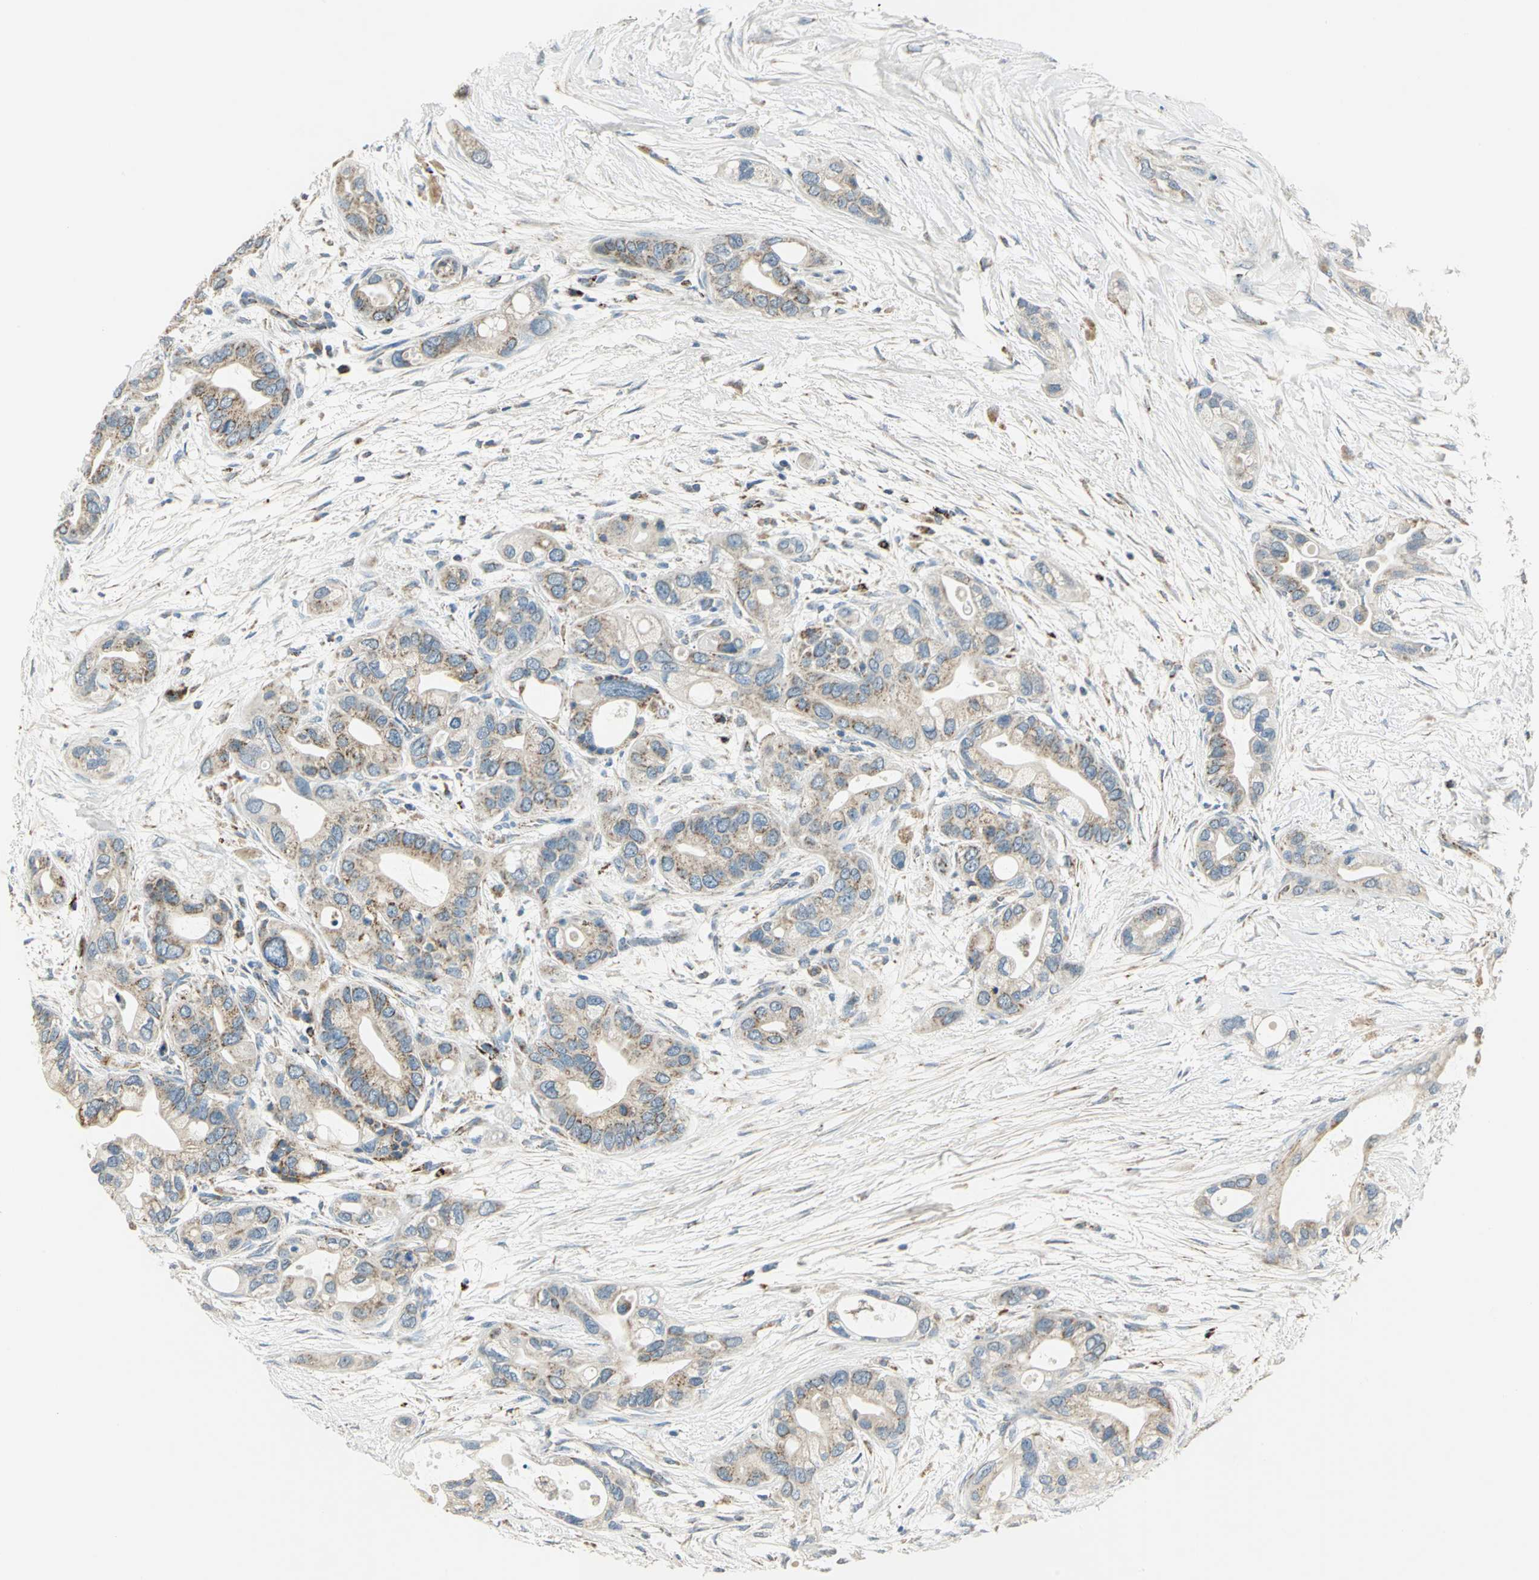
{"staining": {"intensity": "moderate", "quantity": ">75%", "location": "cytoplasmic/membranous"}, "tissue": "pancreatic cancer", "cell_type": "Tumor cells", "image_type": "cancer", "snomed": [{"axis": "morphology", "description": "Adenocarcinoma, NOS"}, {"axis": "topography", "description": "Pancreas"}], "caption": "The immunohistochemical stain labels moderate cytoplasmic/membranous positivity in tumor cells of pancreatic adenocarcinoma tissue.", "gene": "ACADM", "patient": {"sex": "female", "age": 77}}